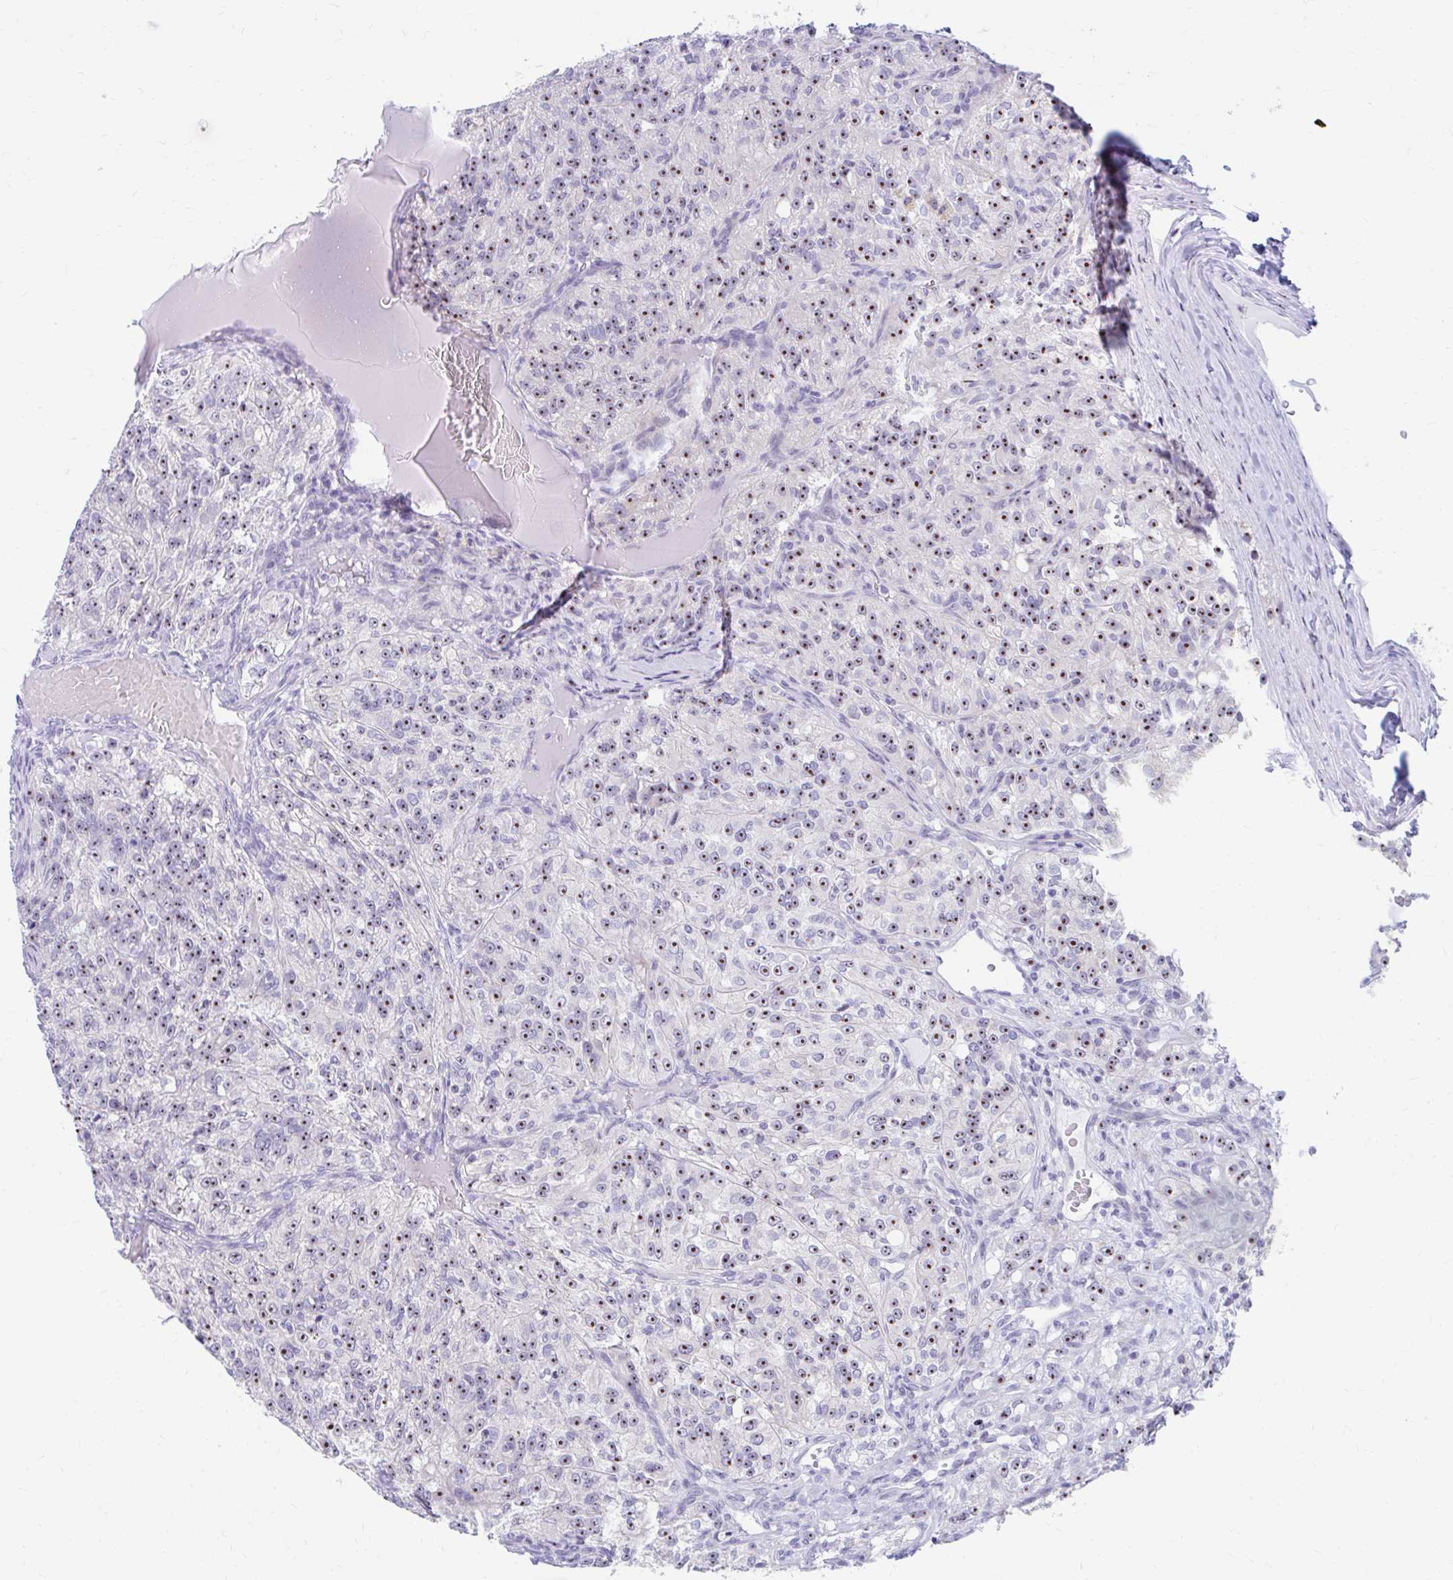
{"staining": {"intensity": "moderate", "quantity": ">75%", "location": "nuclear"}, "tissue": "renal cancer", "cell_type": "Tumor cells", "image_type": "cancer", "snomed": [{"axis": "morphology", "description": "Adenocarcinoma, NOS"}, {"axis": "topography", "description": "Kidney"}], "caption": "Immunohistochemical staining of human renal cancer (adenocarcinoma) reveals medium levels of moderate nuclear expression in about >75% of tumor cells.", "gene": "FTSJ3", "patient": {"sex": "female", "age": 63}}